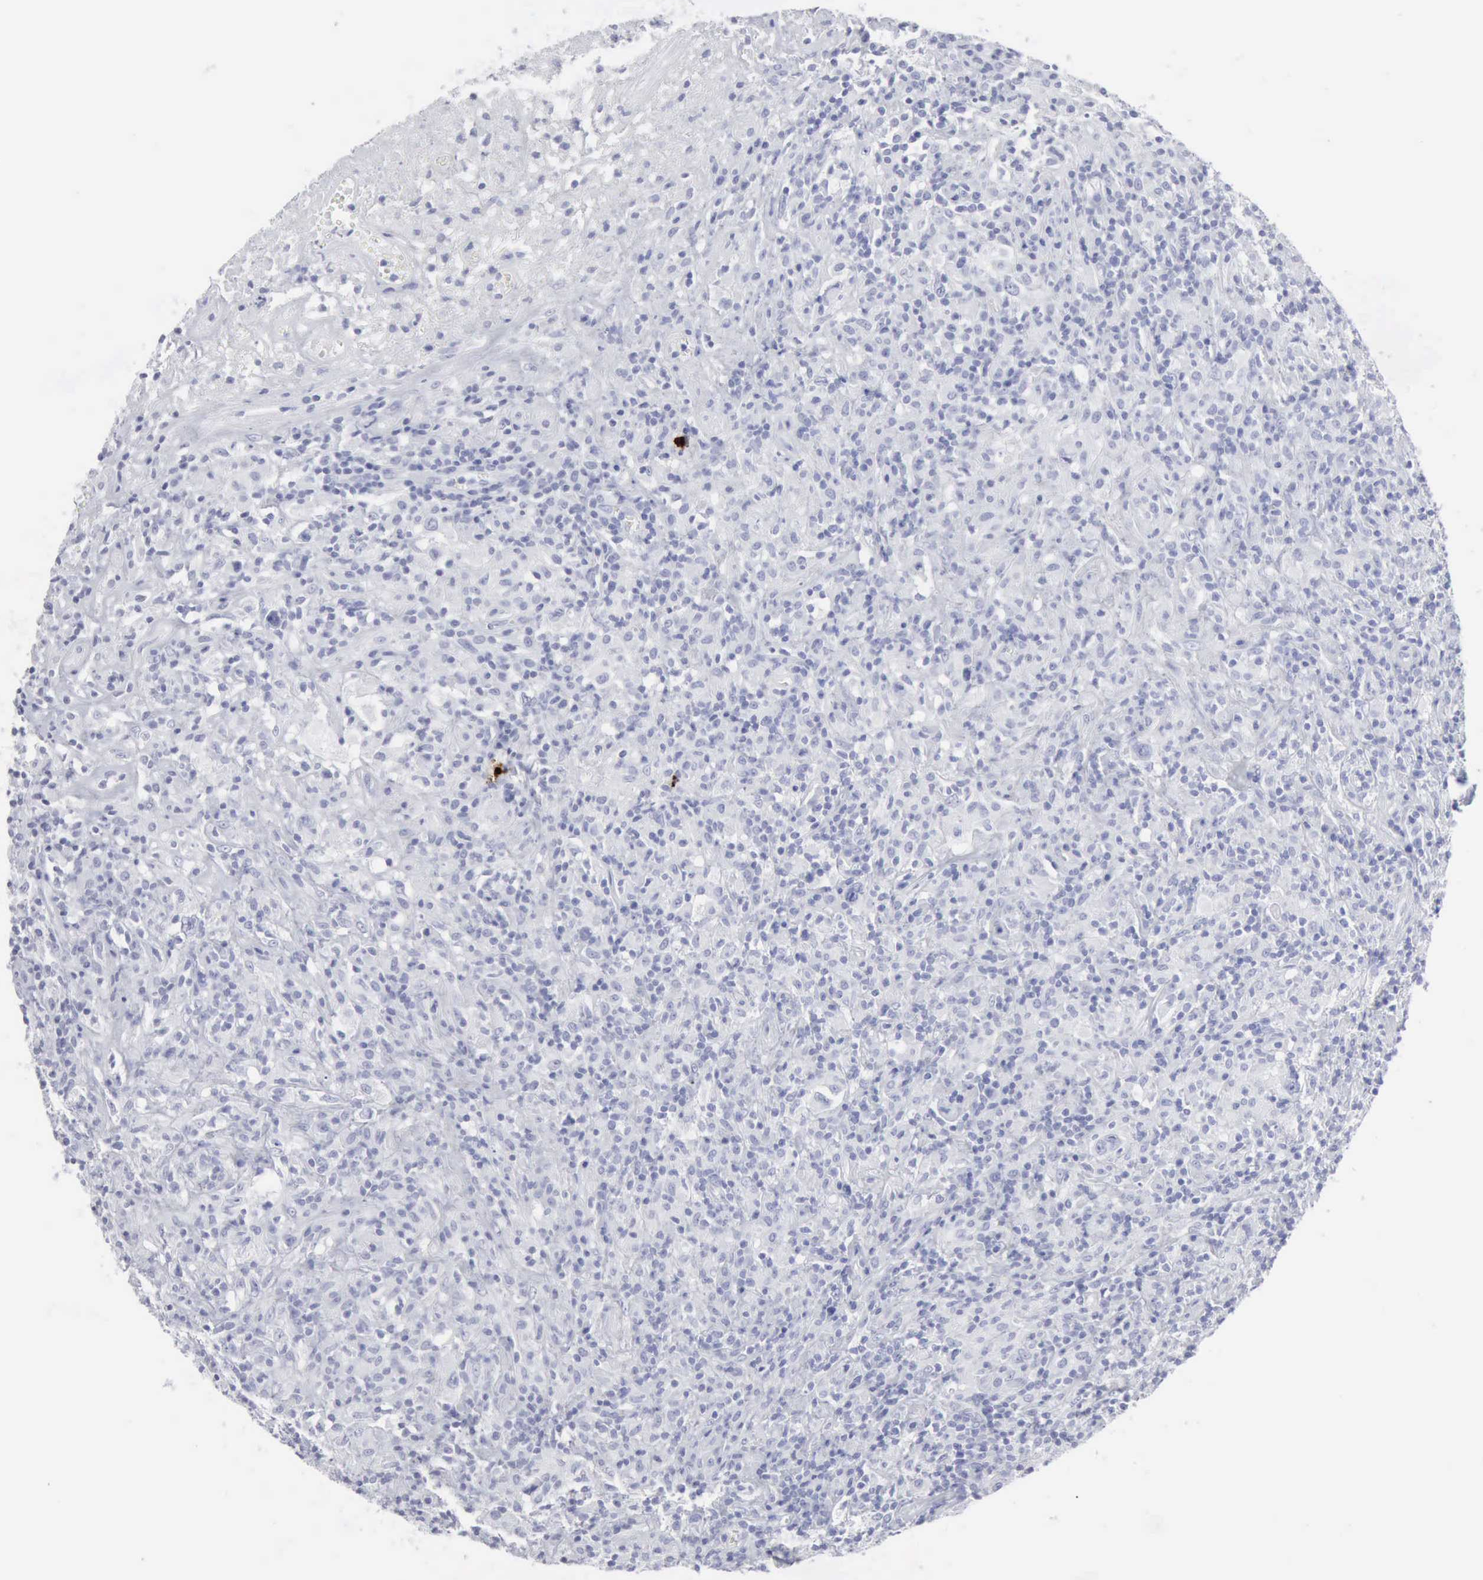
{"staining": {"intensity": "negative", "quantity": "none", "location": "none"}, "tissue": "lymphoma", "cell_type": "Tumor cells", "image_type": "cancer", "snomed": [{"axis": "morphology", "description": "Hodgkin's disease, NOS"}, {"axis": "topography", "description": "Lymph node"}], "caption": "DAB (3,3'-diaminobenzidine) immunohistochemical staining of human Hodgkin's disease reveals no significant expression in tumor cells.", "gene": "CMA1", "patient": {"sex": "male", "age": 46}}